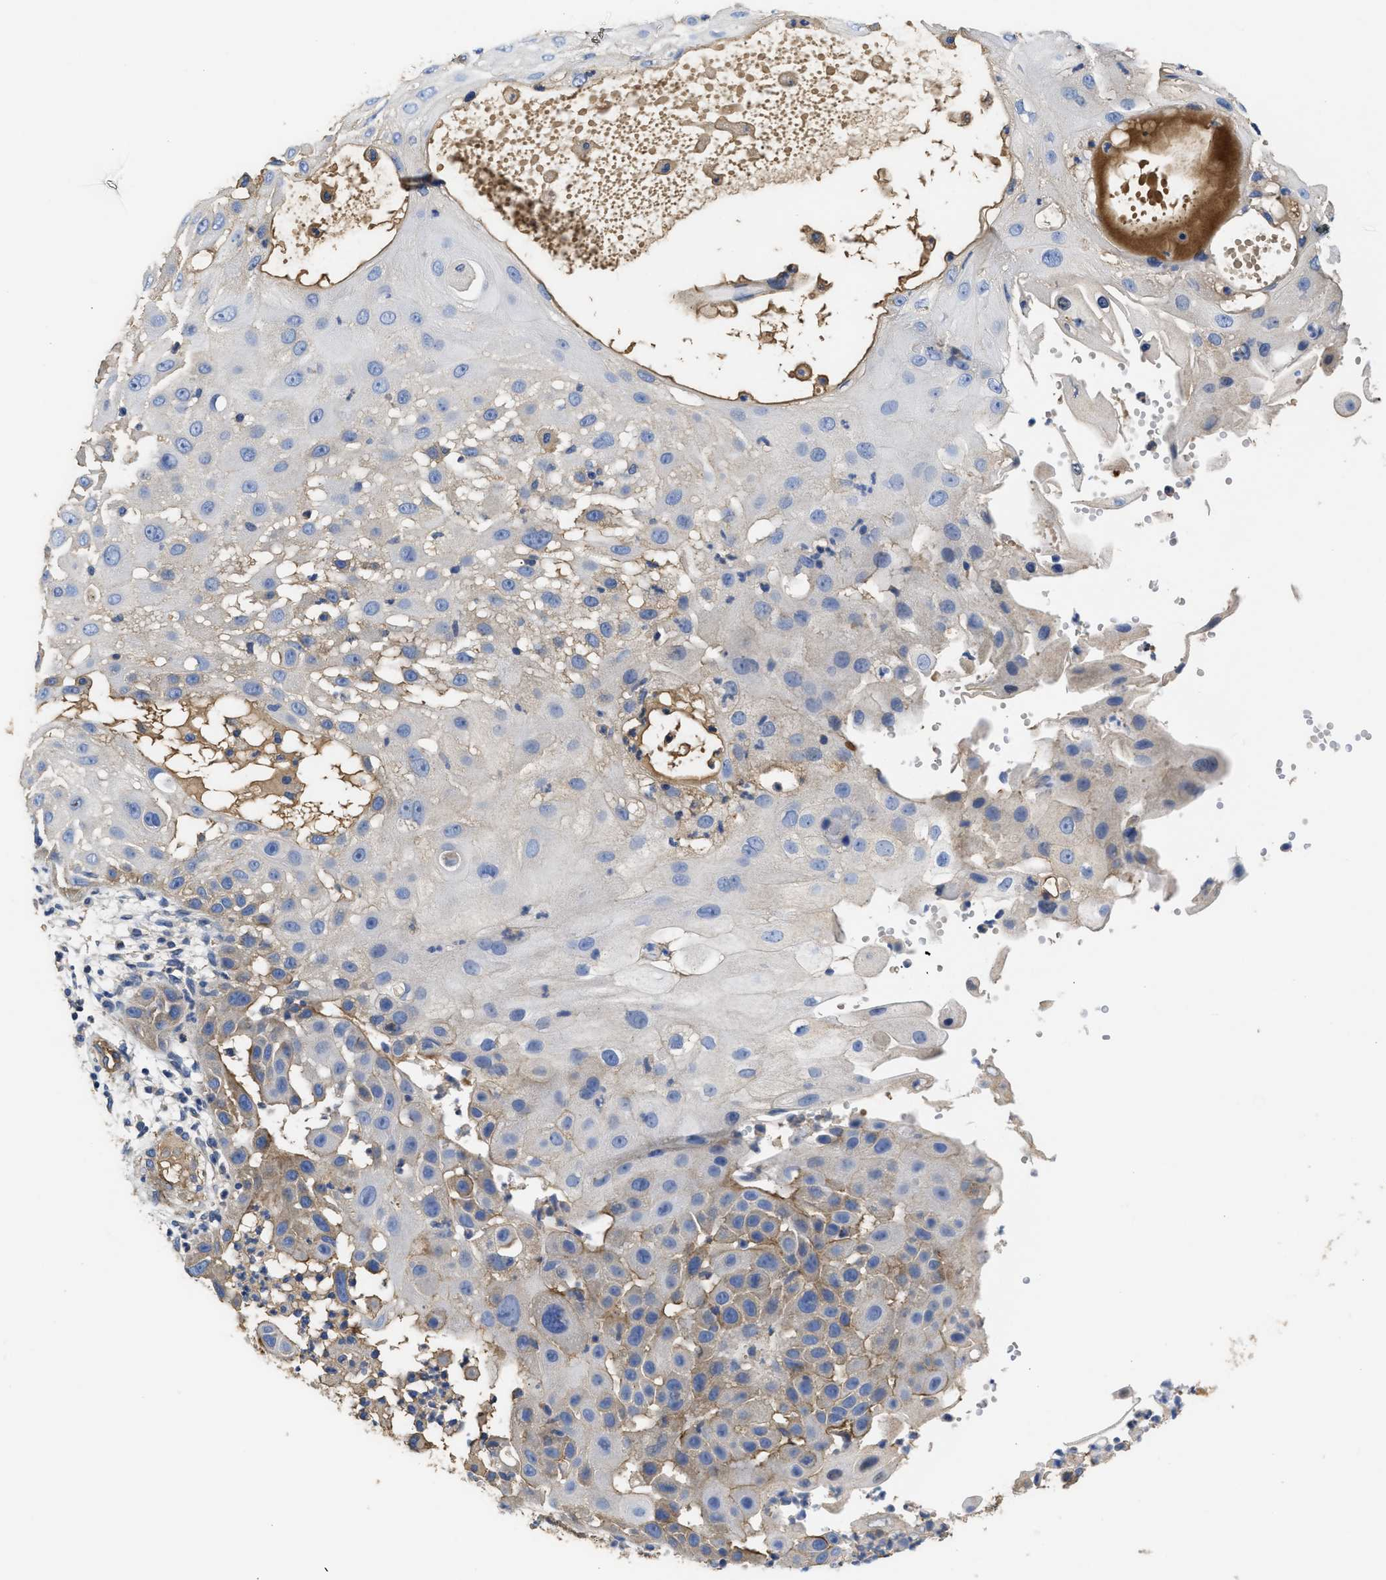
{"staining": {"intensity": "negative", "quantity": "none", "location": "none"}, "tissue": "skin cancer", "cell_type": "Tumor cells", "image_type": "cancer", "snomed": [{"axis": "morphology", "description": "Squamous cell carcinoma, NOS"}, {"axis": "topography", "description": "Skin"}], "caption": "Tumor cells are negative for brown protein staining in skin squamous cell carcinoma.", "gene": "USP4", "patient": {"sex": "female", "age": 44}}